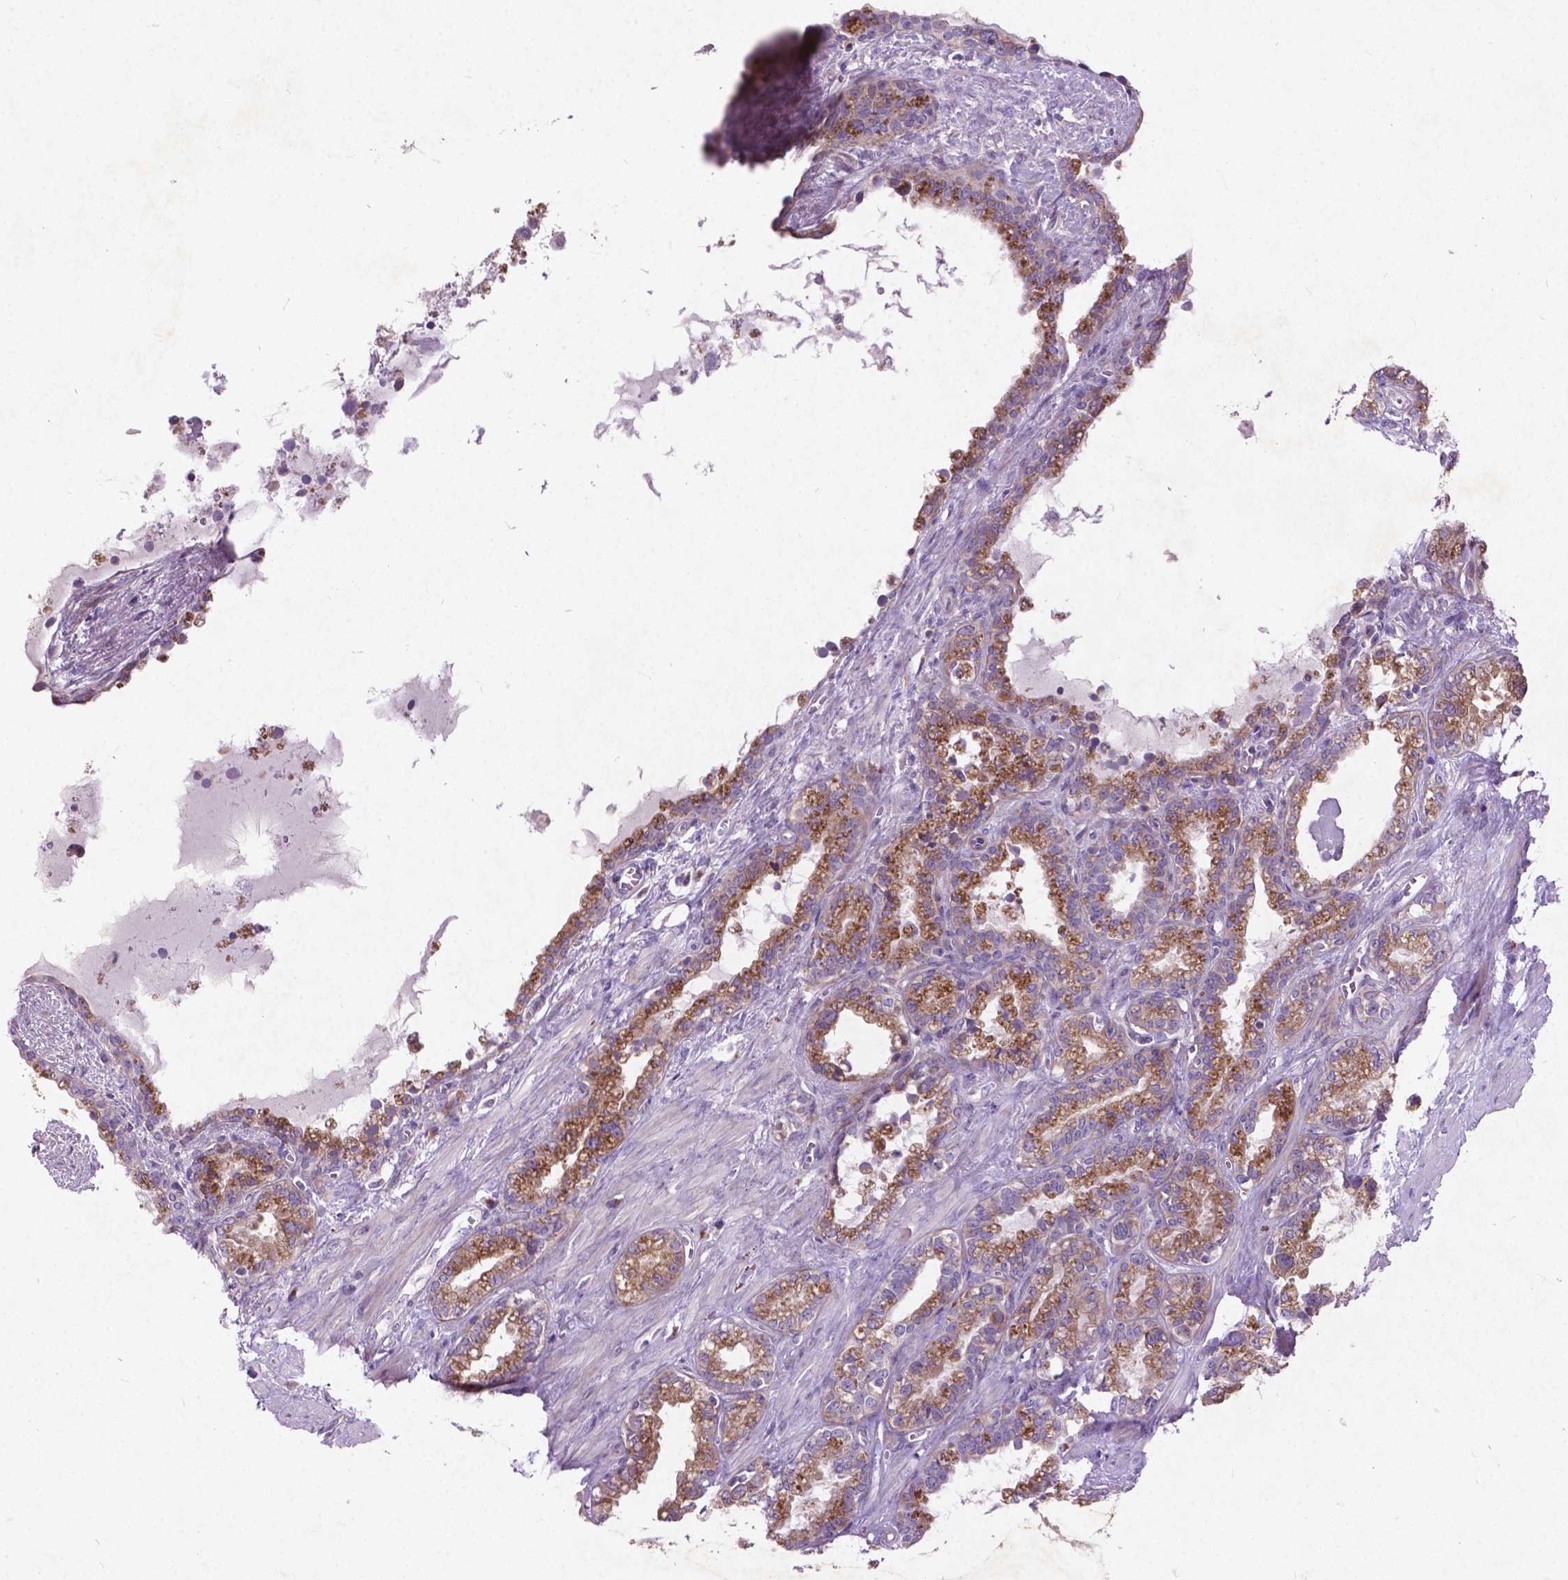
{"staining": {"intensity": "weak", "quantity": ">75%", "location": "cytoplasmic/membranous"}, "tissue": "seminal vesicle", "cell_type": "Glandular cells", "image_type": "normal", "snomed": [{"axis": "morphology", "description": "Normal tissue, NOS"}, {"axis": "morphology", "description": "Urothelial carcinoma, NOS"}, {"axis": "topography", "description": "Urinary bladder"}, {"axis": "topography", "description": "Seminal veicle"}], "caption": "The photomicrograph demonstrates a brown stain indicating the presence of a protein in the cytoplasmic/membranous of glandular cells in seminal vesicle. Immunohistochemistry (ihc) stains the protein in brown and the nuclei are stained blue.", "gene": "ATG4D", "patient": {"sex": "male", "age": 76}}